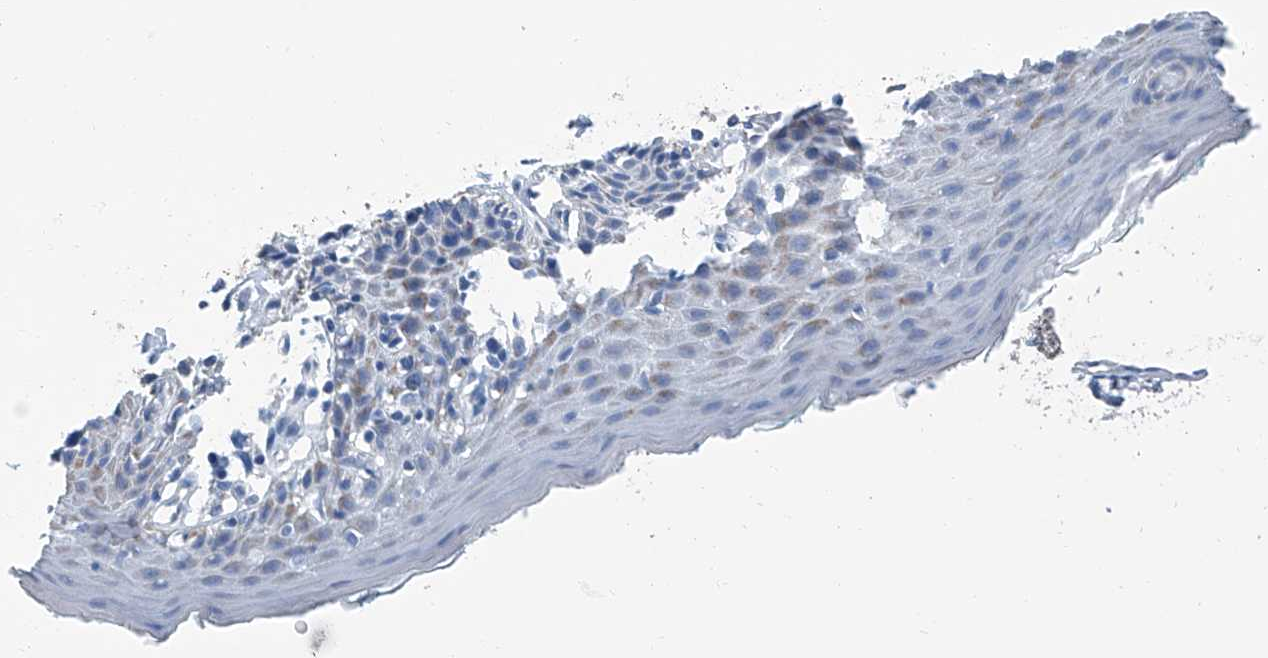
{"staining": {"intensity": "moderate", "quantity": "25%-75%", "location": "cytoplasmic/membranous"}, "tissue": "skin", "cell_type": "Epidermal cells", "image_type": "normal", "snomed": [{"axis": "morphology", "description": "Normal tissue, NOS"}, {"axis": "topography", "description": "Vulva"}], "caption": "Moderate cytoplasmic/membranous protein expression is present in about 25%-75% of epidermal cells in skin. (Stains: DAB in brown, nuclei in blue, Microscopy: brightfield microscopy at high magnification).", "gene": "MT", "patient": {"sex": "female", "age": 66}}